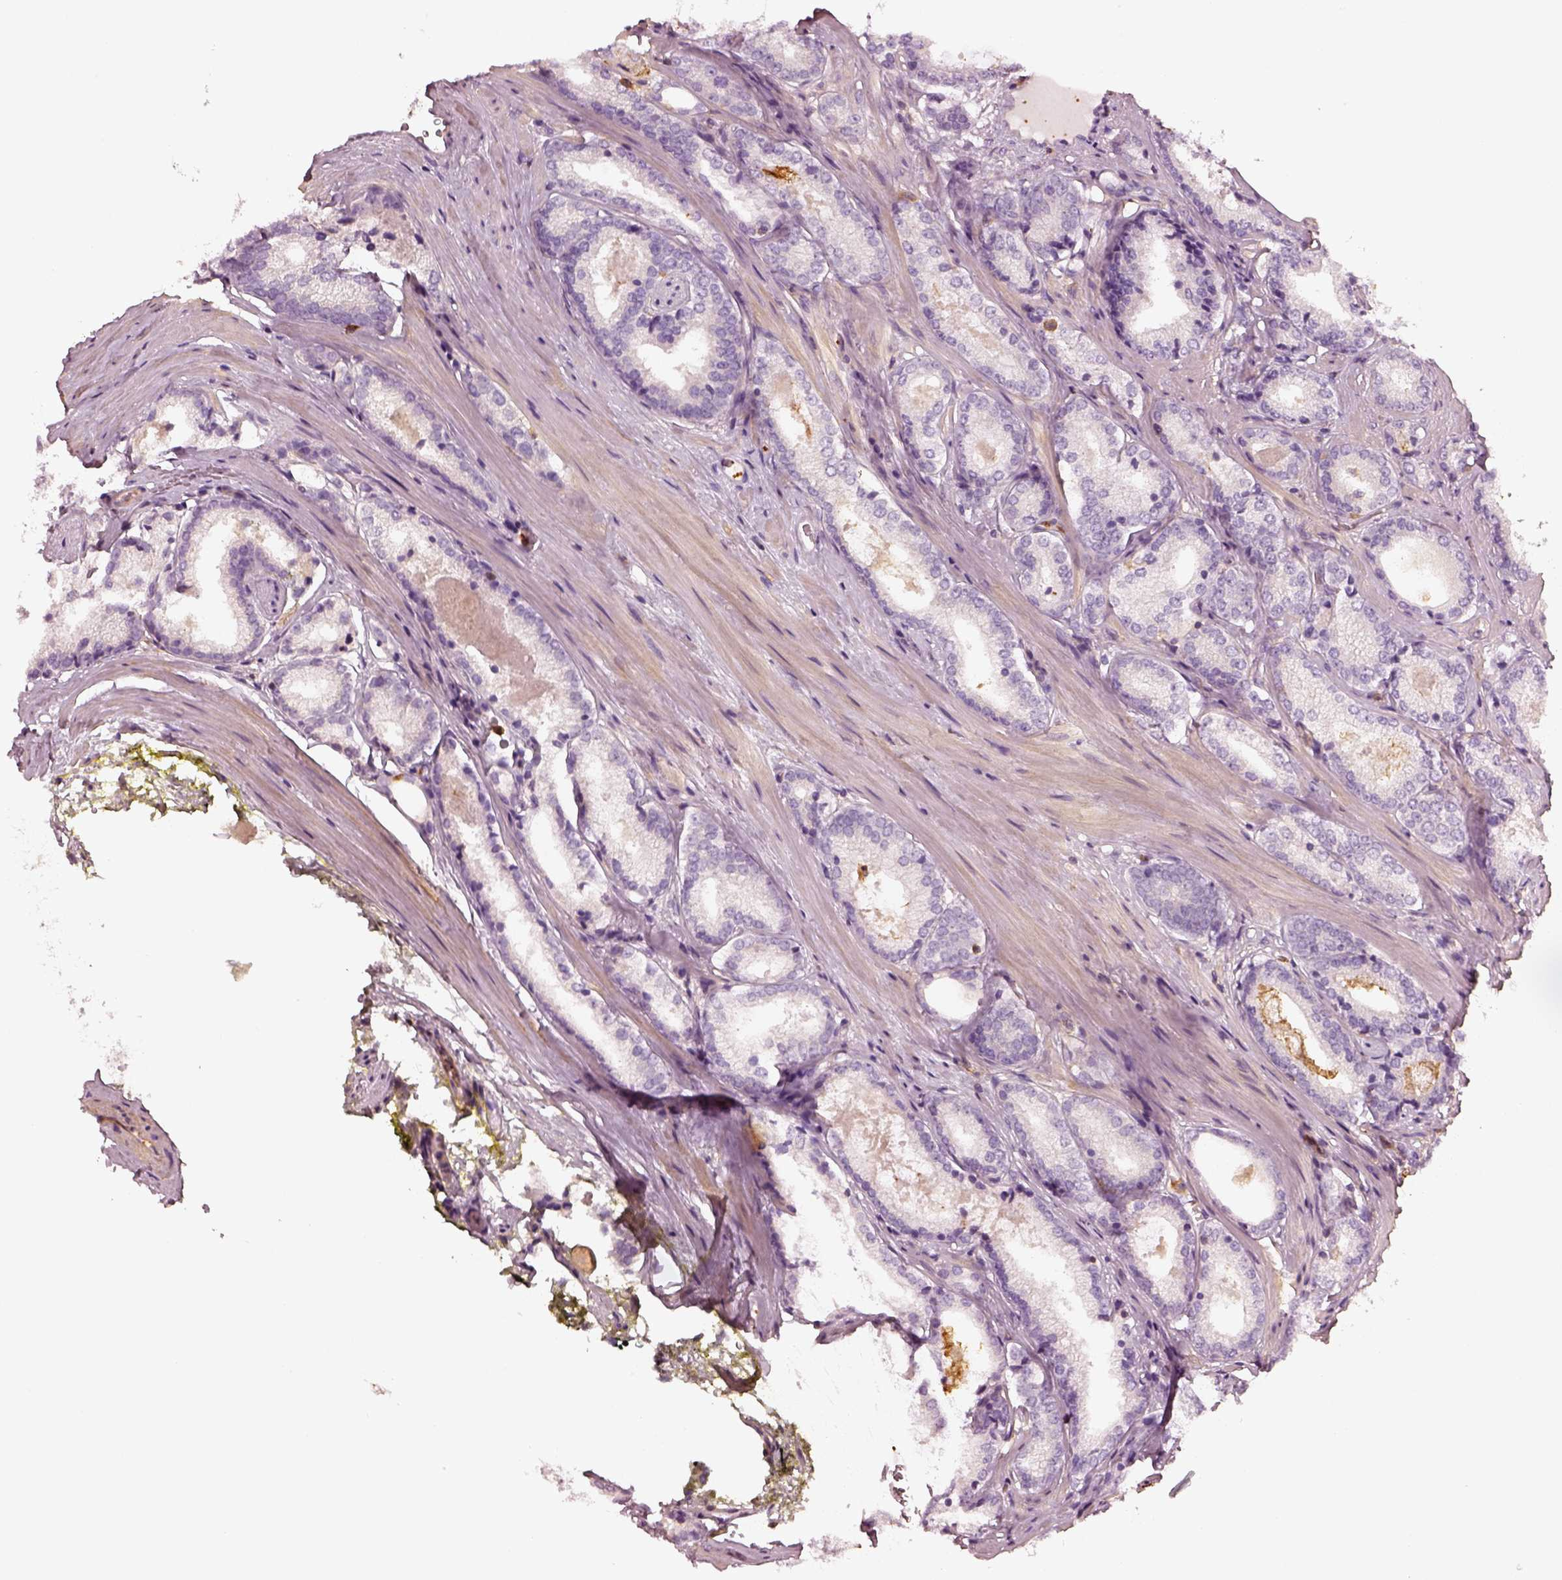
{"staining": {"intensity": "negative", "quantity": "none", "location": "none"}, "tissue": "prostate cancer", "cell_type": "Tumor cells", "image_type": "cancer", "snomed": [{"axis": "morphology", "description": "Adenocarcinoma, Low grade"}, {"axis": "topography", "description": "Prostate"}], "caption": "Tumor cells are negative for brown protein staining in prostate low-grade adenocarcinoma. (Stains: DAB immunohistochemistry (IHC) with hematoxylin counter stain, Microscopy: brightfield microscopy at high magnification).", "gene": "ZYX", "patient": {"sex": "male", "age": 56}}